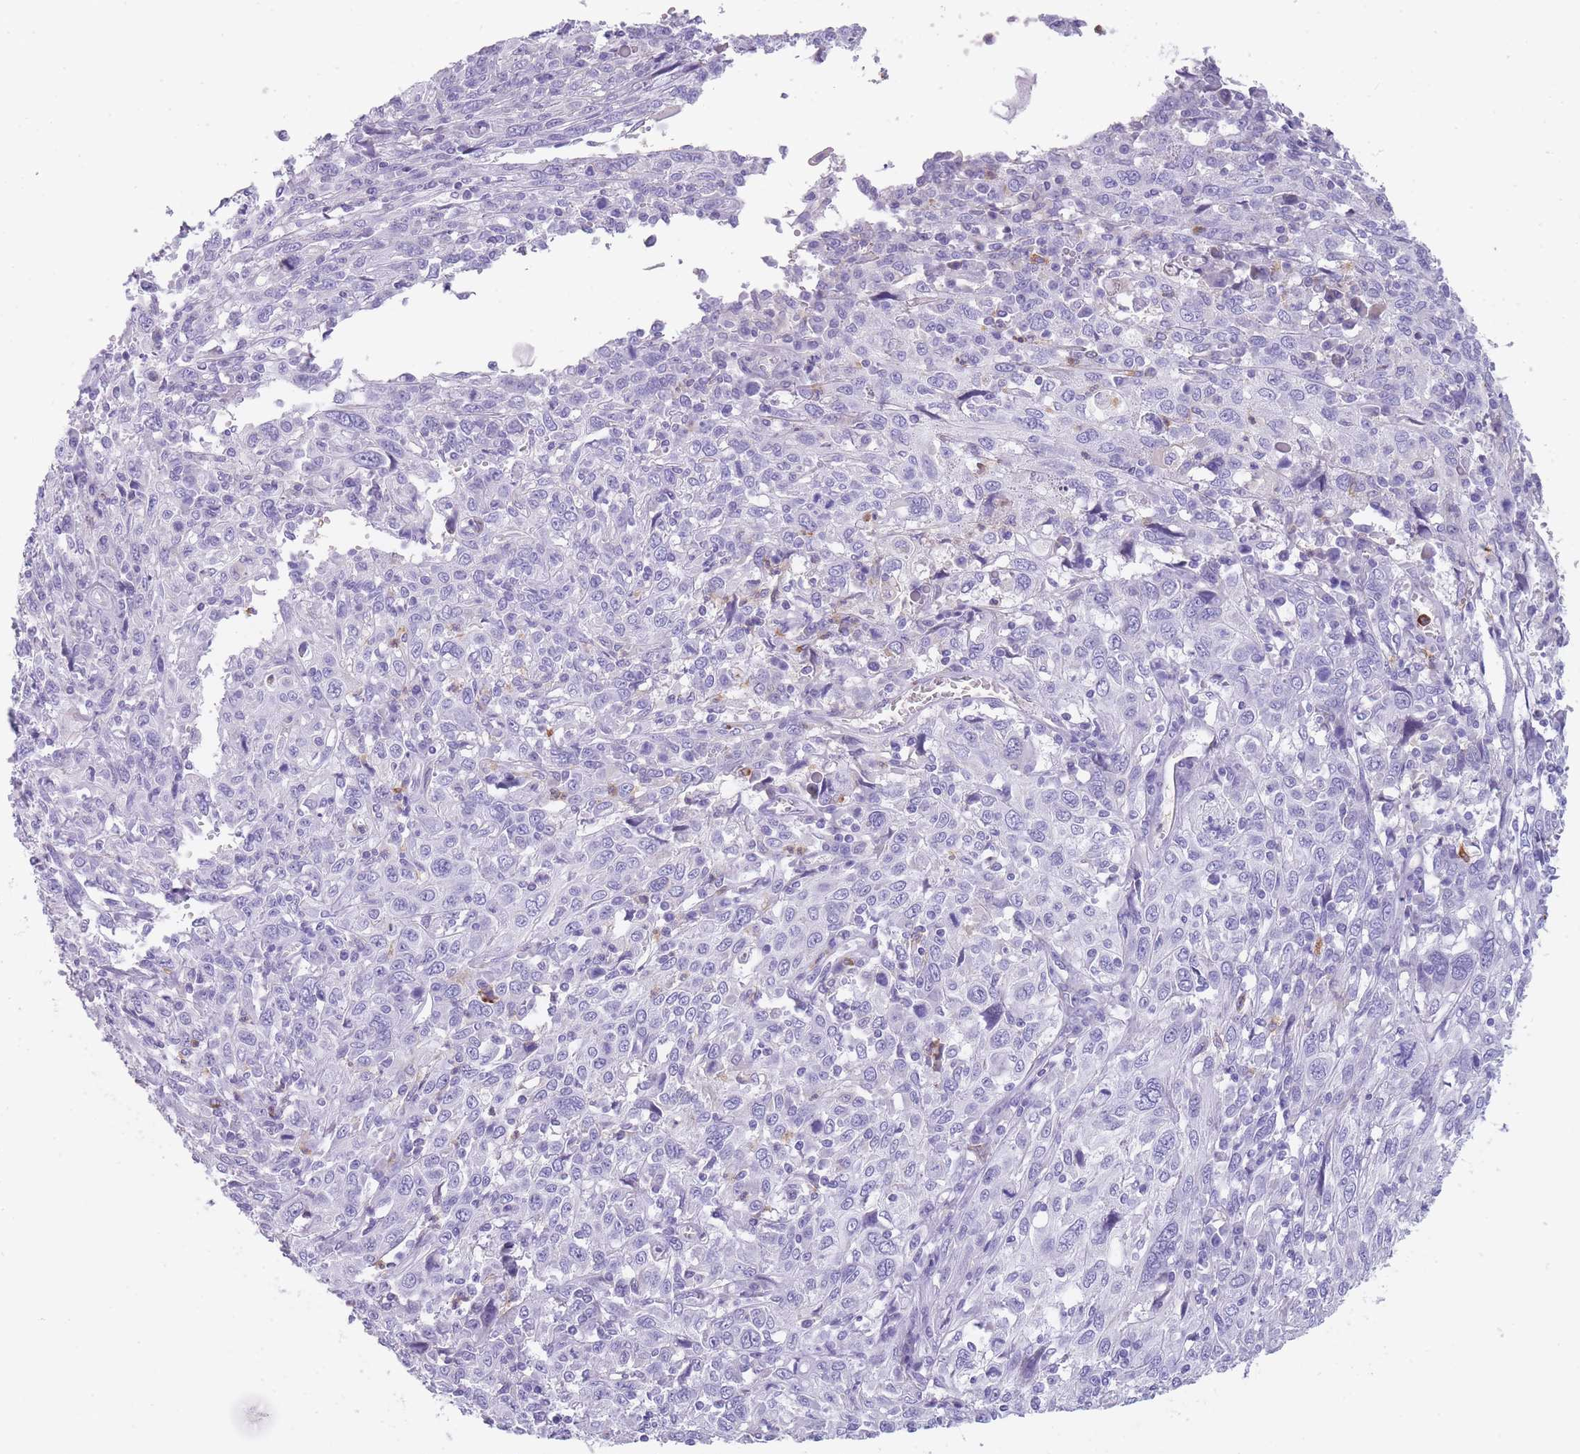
{"staining": {"intensity": "negative", "quantity": "none", "location": "none"}, "tissue": "cervical cancer", "cell_type": "Tumor cells", "image_type": "cancer", "snomed": [{"axis": "morphology", "description": "Squamous cell carcinoma, NOS"}, {"axis": "topography", "description": "Cervix"}], "caption": "The IHC histopathology image has no significant positivity in tumor cells of cervical cancer (squamous cell carcinoma) tissue.", "gene": "CR1L", "patient": {"sex": "female", "age": 46}}